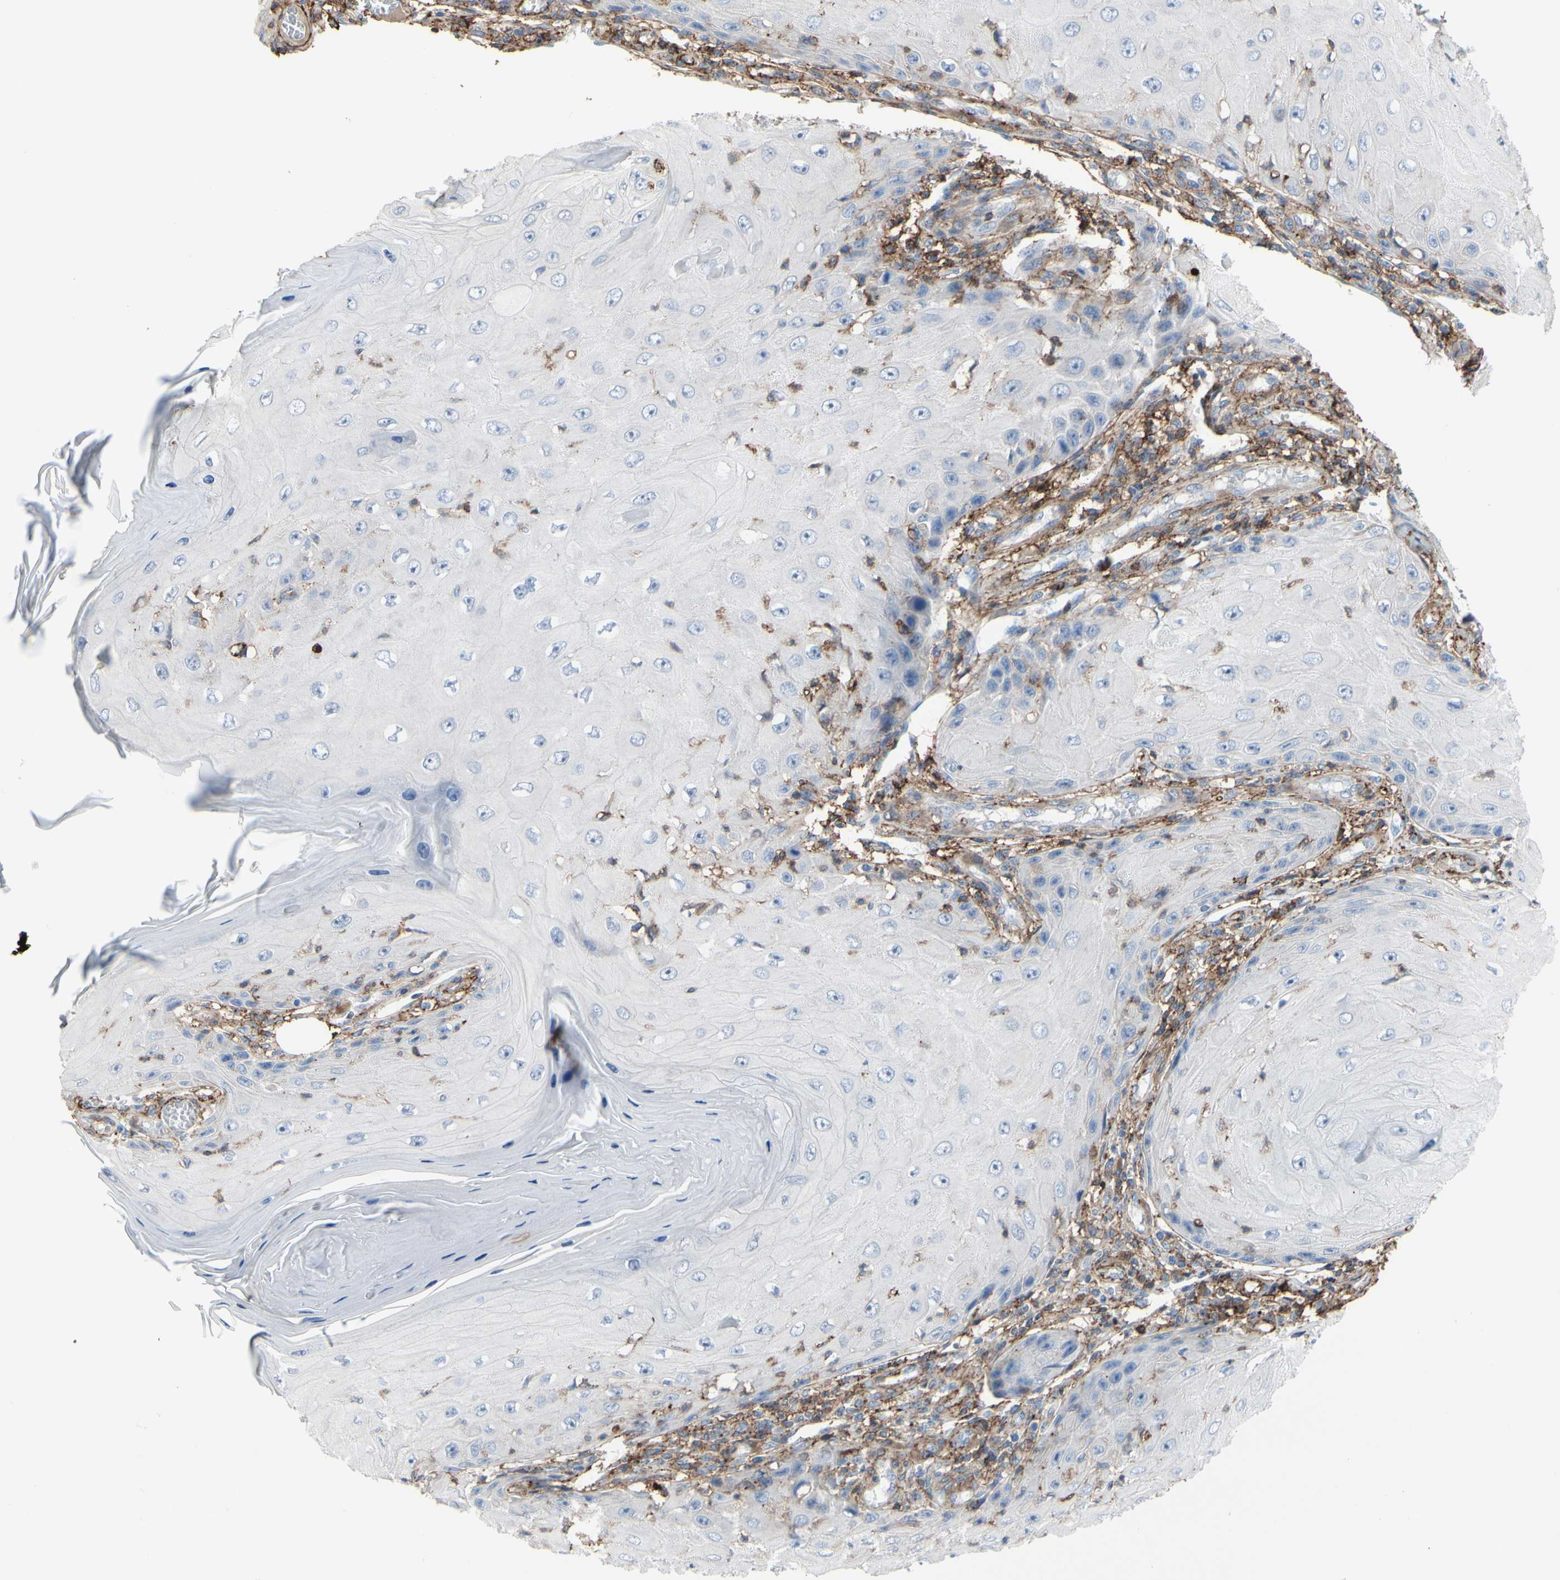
{"staining": {"intensity": "negative", "quantity": "none", "location": "none"}, "tissue": "skin cancer", "cell_type": "Tumor cells", "image_type": "cancer", "snomed": [{"axis": "morphology", "description": "Squamous cell carcinoma, NOS"}, {"axis": "topography", "description": "Skin"}], "caption": "The immunohistochemistry (IHC) photomicrograph has no significant staining in tumor cells of skin cancer (squamous cell carcinoma) tissue.", "gene": "ANXA6", "patient": {"sex": "female", "age": 73}}